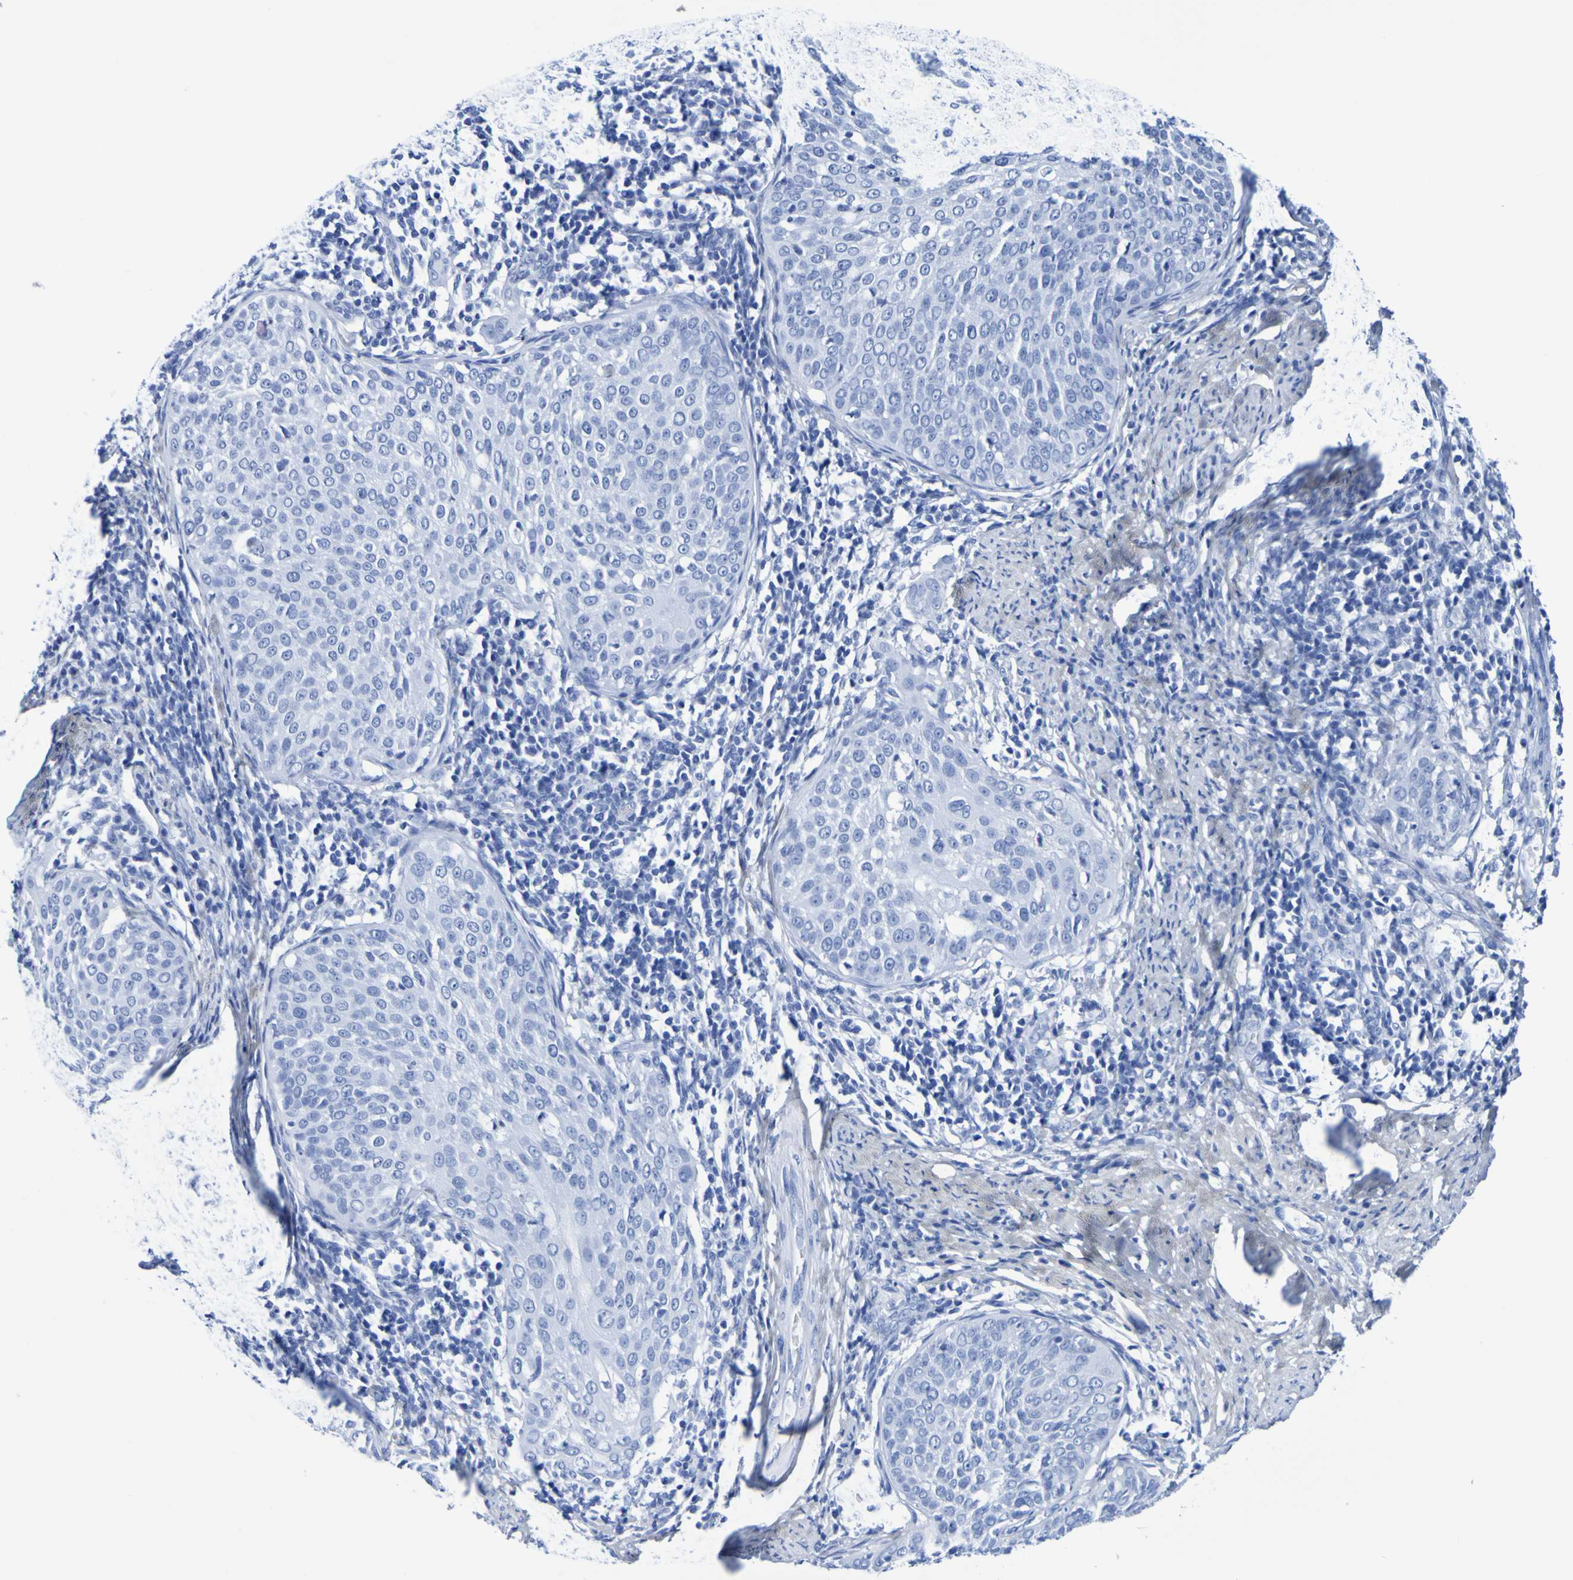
{"staining": {"intensity": "negative", "quantity": "none", "location": "none"}, "tissue": "cervical cancer", "cell_type": "Tumor cells", "image_type": "cancer", "snomed": [{"axis": "morphology", "description": "Squamous cell carcinoma, NOS"}, {"axis": "topography", "description": "Cervix"}], "caption": "This is an IHC histopathology image of human cervical cancer (squamous cell carcinoma). There is no expression in tumor cells.", "gene": "DPEP1", "patient": {"sex": "female", "age": 51}}